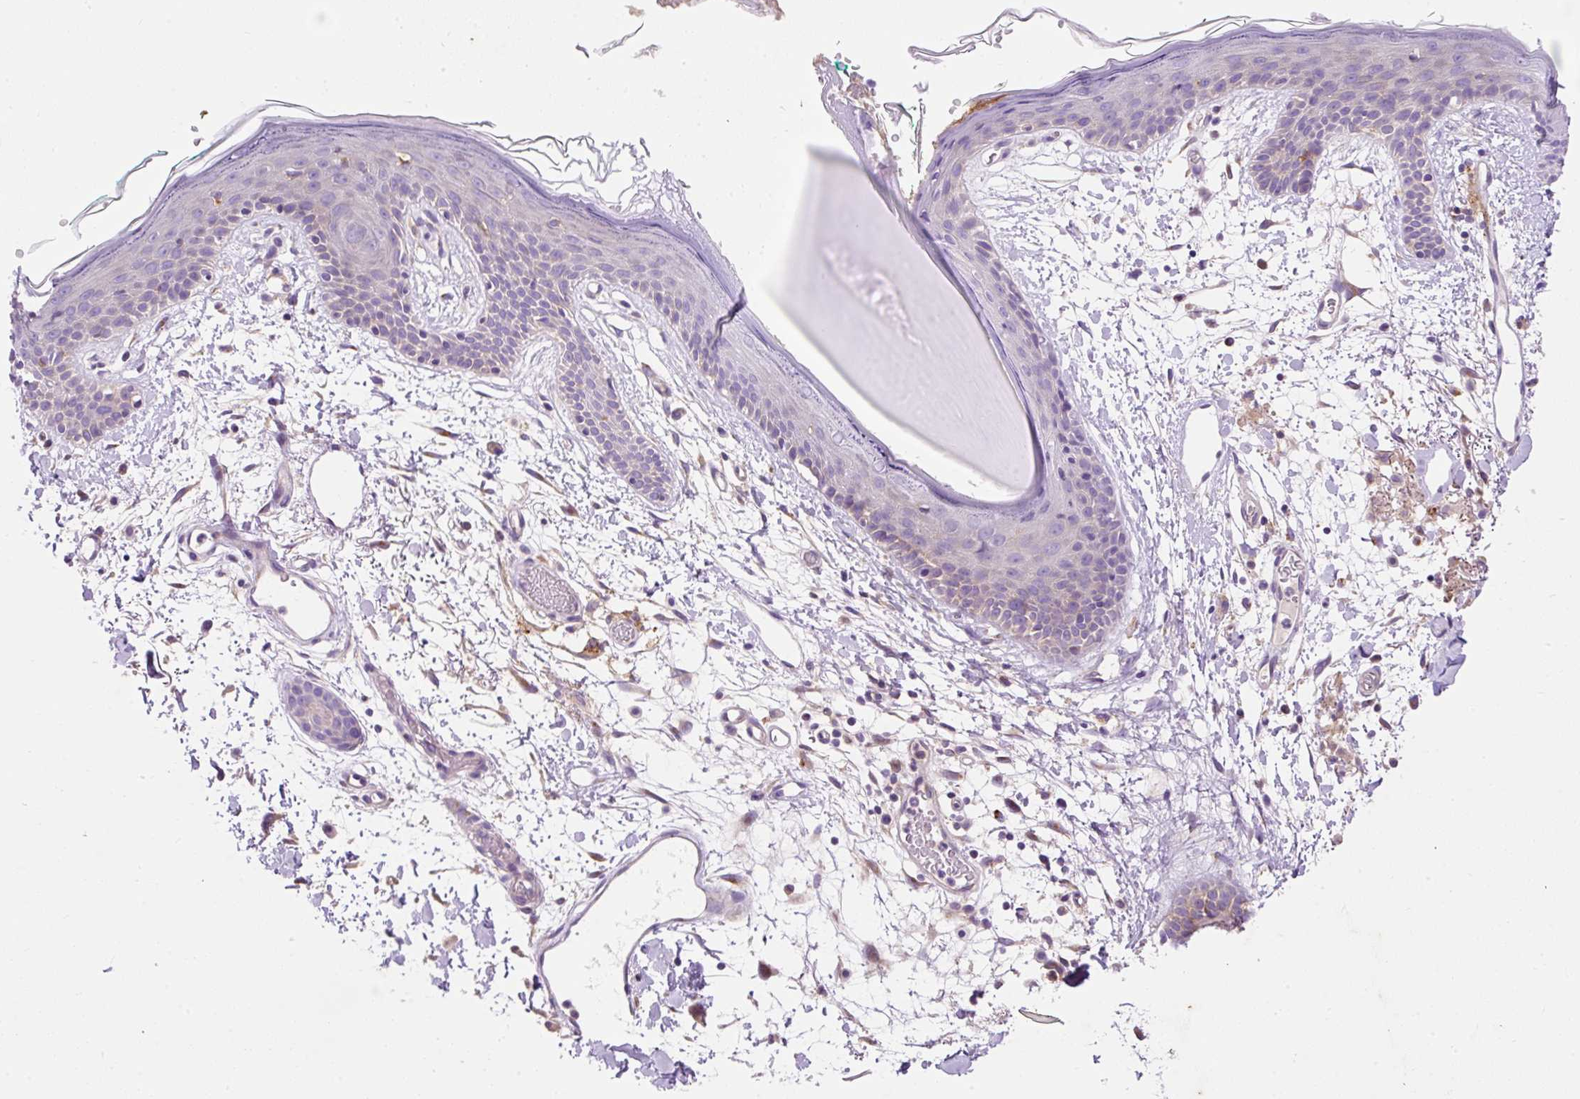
{"staining": {"intensity": "moderate", "quantity": "<25%", "location": "cytoplasmic/membranous"}, "tissue": "skin", "cell_type": "Fibroblasts", "image_type": "normal", "snomed": [{"axis": "morphology", "description": "Normal tissue, NOS"}, {"axis": "topography", "description": "Skin"}], "caption": "Skin stained for a protein (brown) exhibits moderate cytoplasmic/membranous positive staining in about <25% of fibroblasts.", "gene": "OR4K15", "patient": {"sex": "male", "age": 79}}